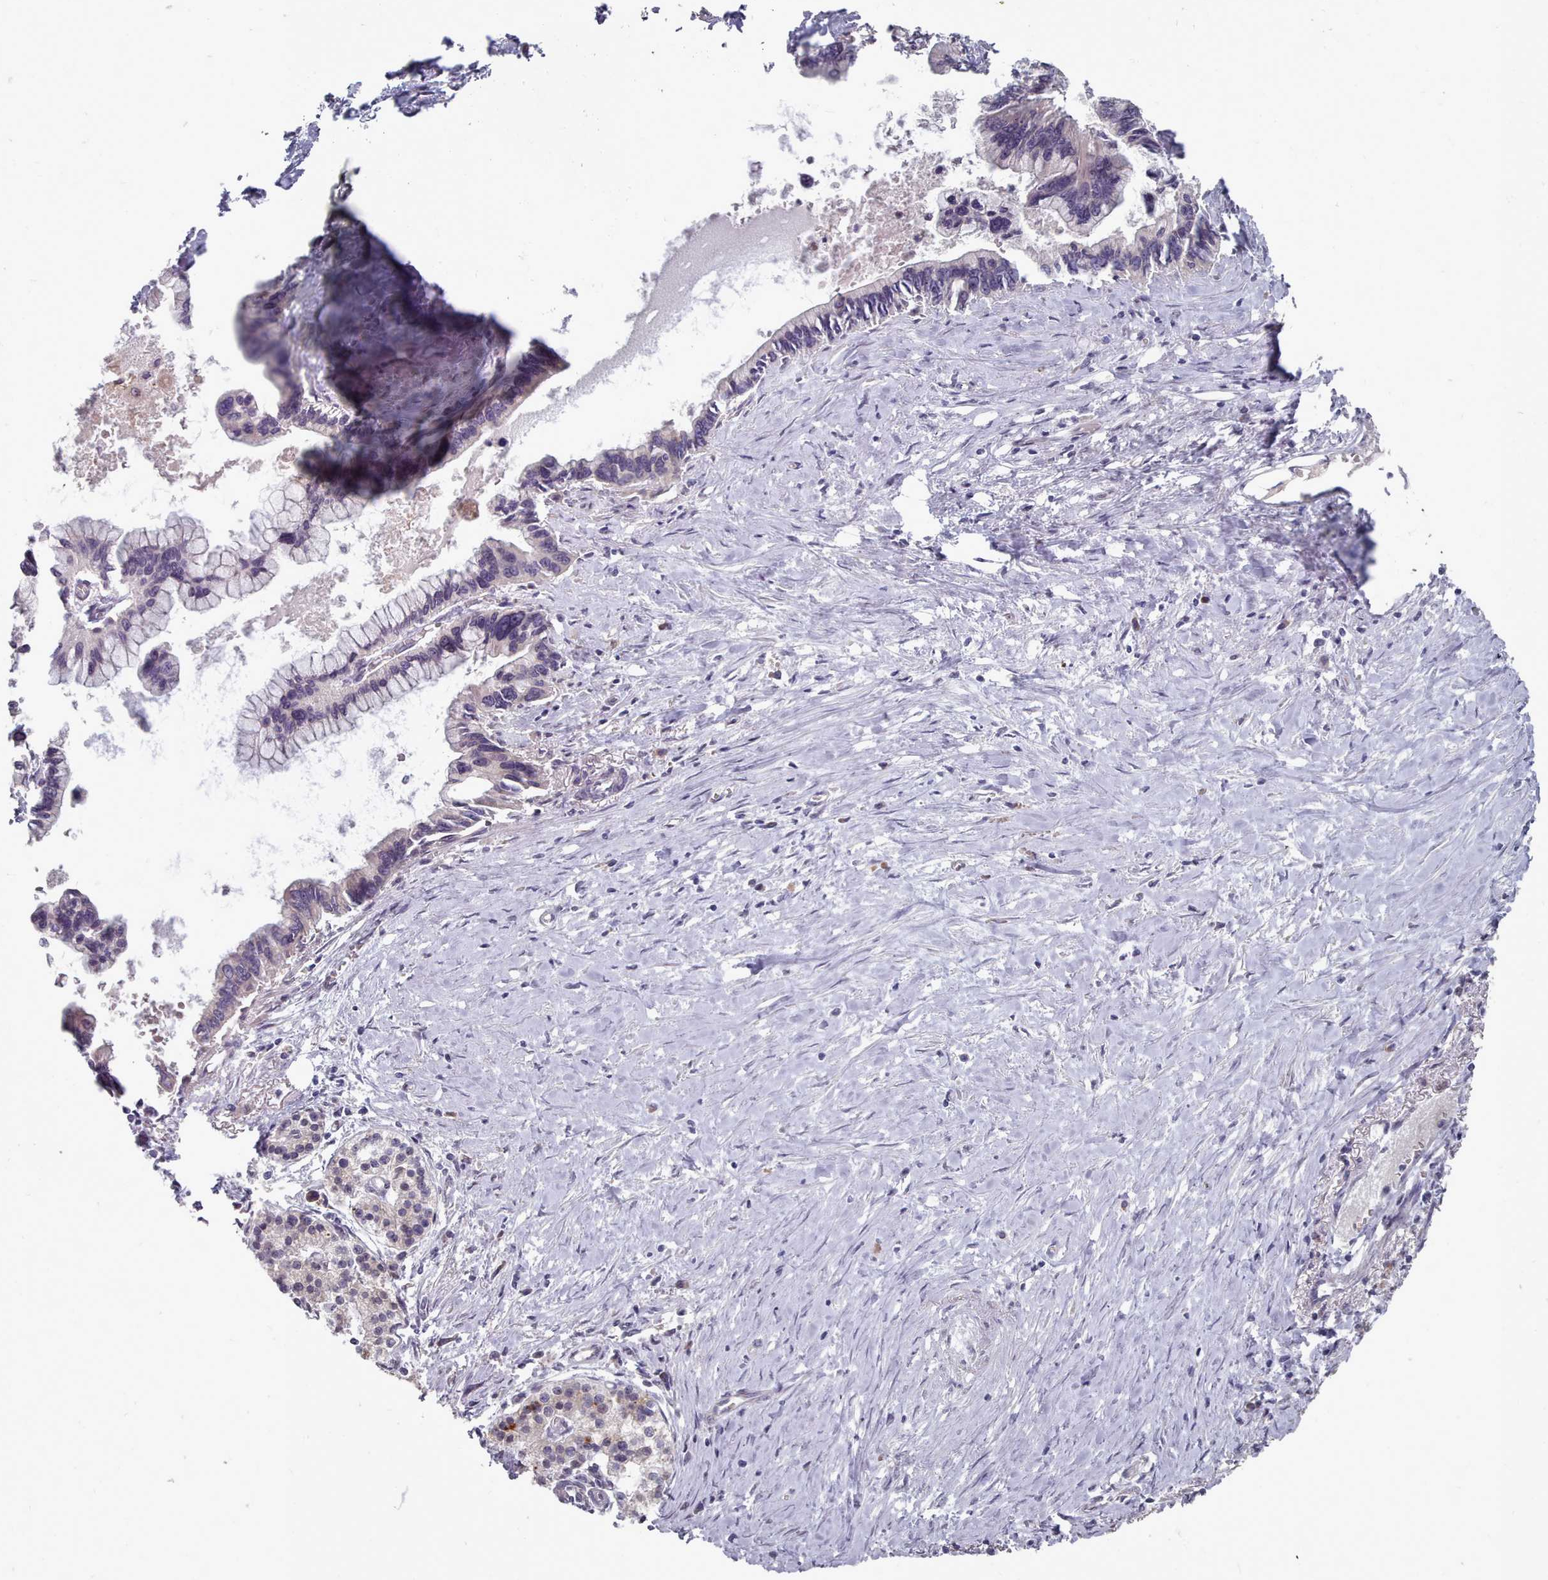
{"staining": {"intensity": "negative", "quantity": "none", "location": "none"}, "tissue": "pancreatic cancer", "cell_type": "Tumor cells", "image_type": "cancer", "snomed": [{"axis": "morphology", "description": "Adenocarcinoma, NOS"}, {"axis": "topography", "description": "Pancreas"}], "caption": "Tumor cells show no significant positivity in adenocarcinoma (pancreatic).", "gene": "ACKR3", "patient": {"sex": "female", "age": 83}}